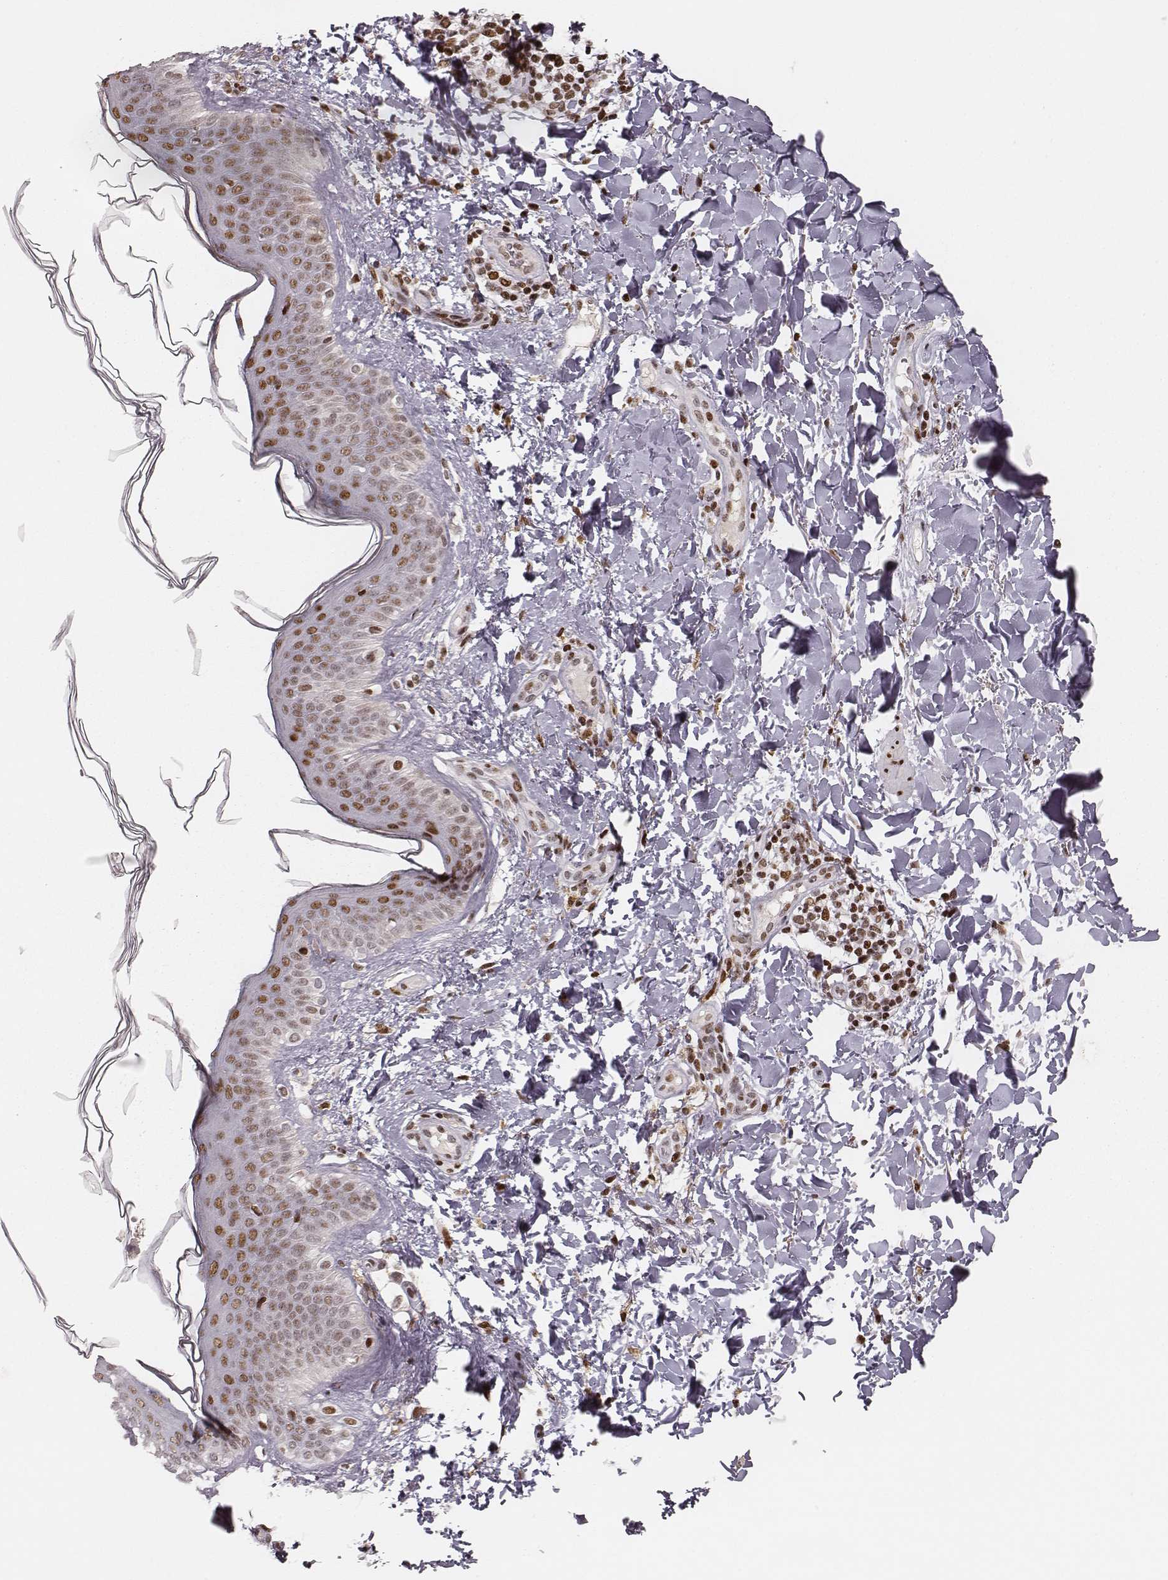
{"staining": {"intensity": "moderate", "quantity": ">75%", "location": "nuclear"}, "tissue": "skin cancer", "cell_type": "Tumor cells", "image_type": "cancer", "snomed": [{"axis": "morphology", "description": "Normal tissue, NOS"}, {"axis": "morphology", "description": "Basal cell carcinoma"}, {"axis": "topography", "description": "Skin"}], "caption": "Immunohistochemical staining of skin cancer (basal cell carcinoma) displays medium levels of moderate nuclear protein staining in approximately >75% of tumor cells.", "gene": "HNRNPC", "patient": {"sex": "male", "age": 46}}